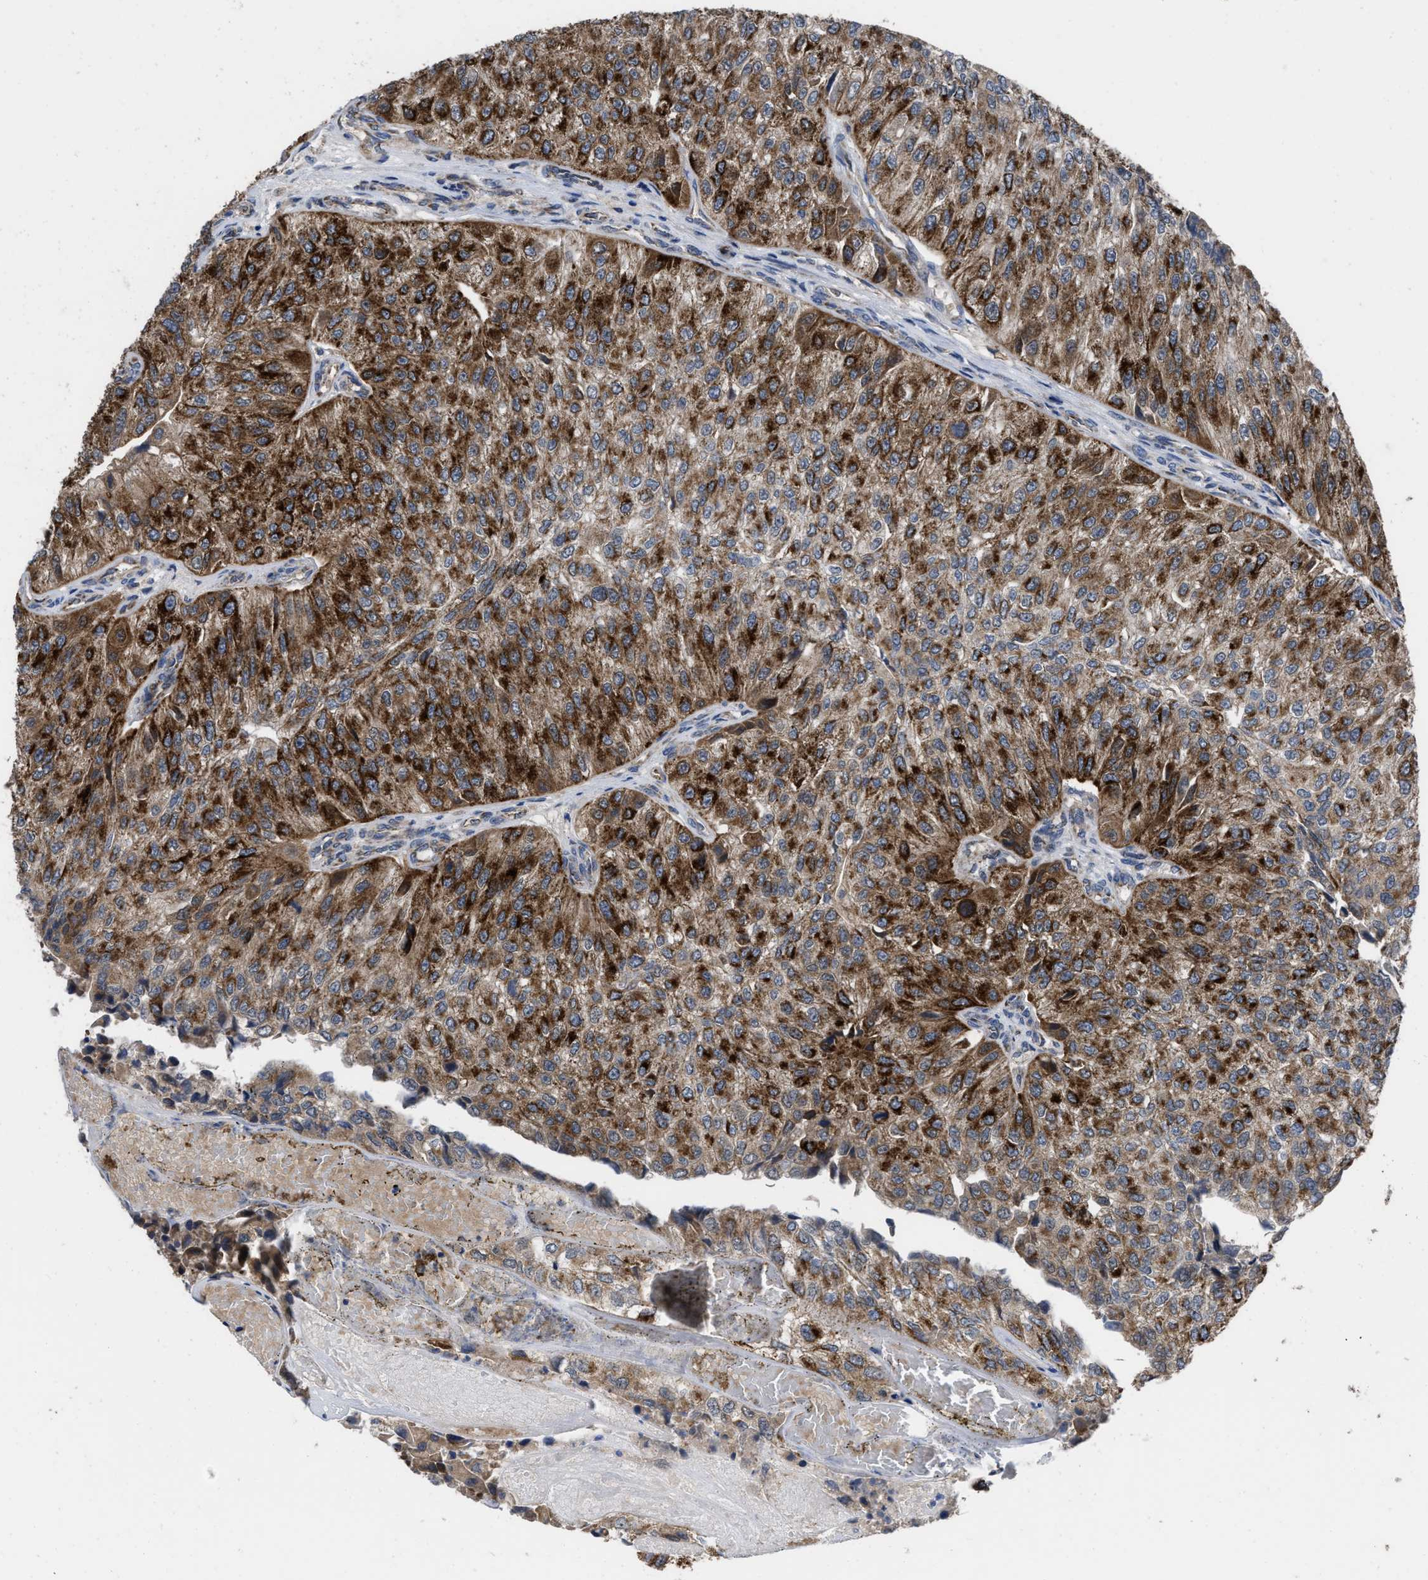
{"staining": {"intensity": "strong", "quantity": ">75%", "location": "cytoplasmic/membranous"}, "tissue": "urothelial cancer", "cell_type": "Tumor cells", "image_type": "cancer", "snomed": [{"axis": "morphology", "description": "Urothelial carcinoma, High grade"}, {"axis": "topography", "description": "Kidney"}, {"axis": "topography", "description": "Urinary bladder"}], "caption": "Immunohistochemical staining of human high-grade urothelial carcinoma exhibits high levels of strong cytoplasmic/membranous positivity in about >75% of tumor cells. The protein is stained brown, and the nuclei are stained in blue (DAB (3,3'-diaminobenzidine) IHC with brightfield microscopy, high magnification).", "gene": "AKAP1", "patient": {"sex": "male", "age": 77}}